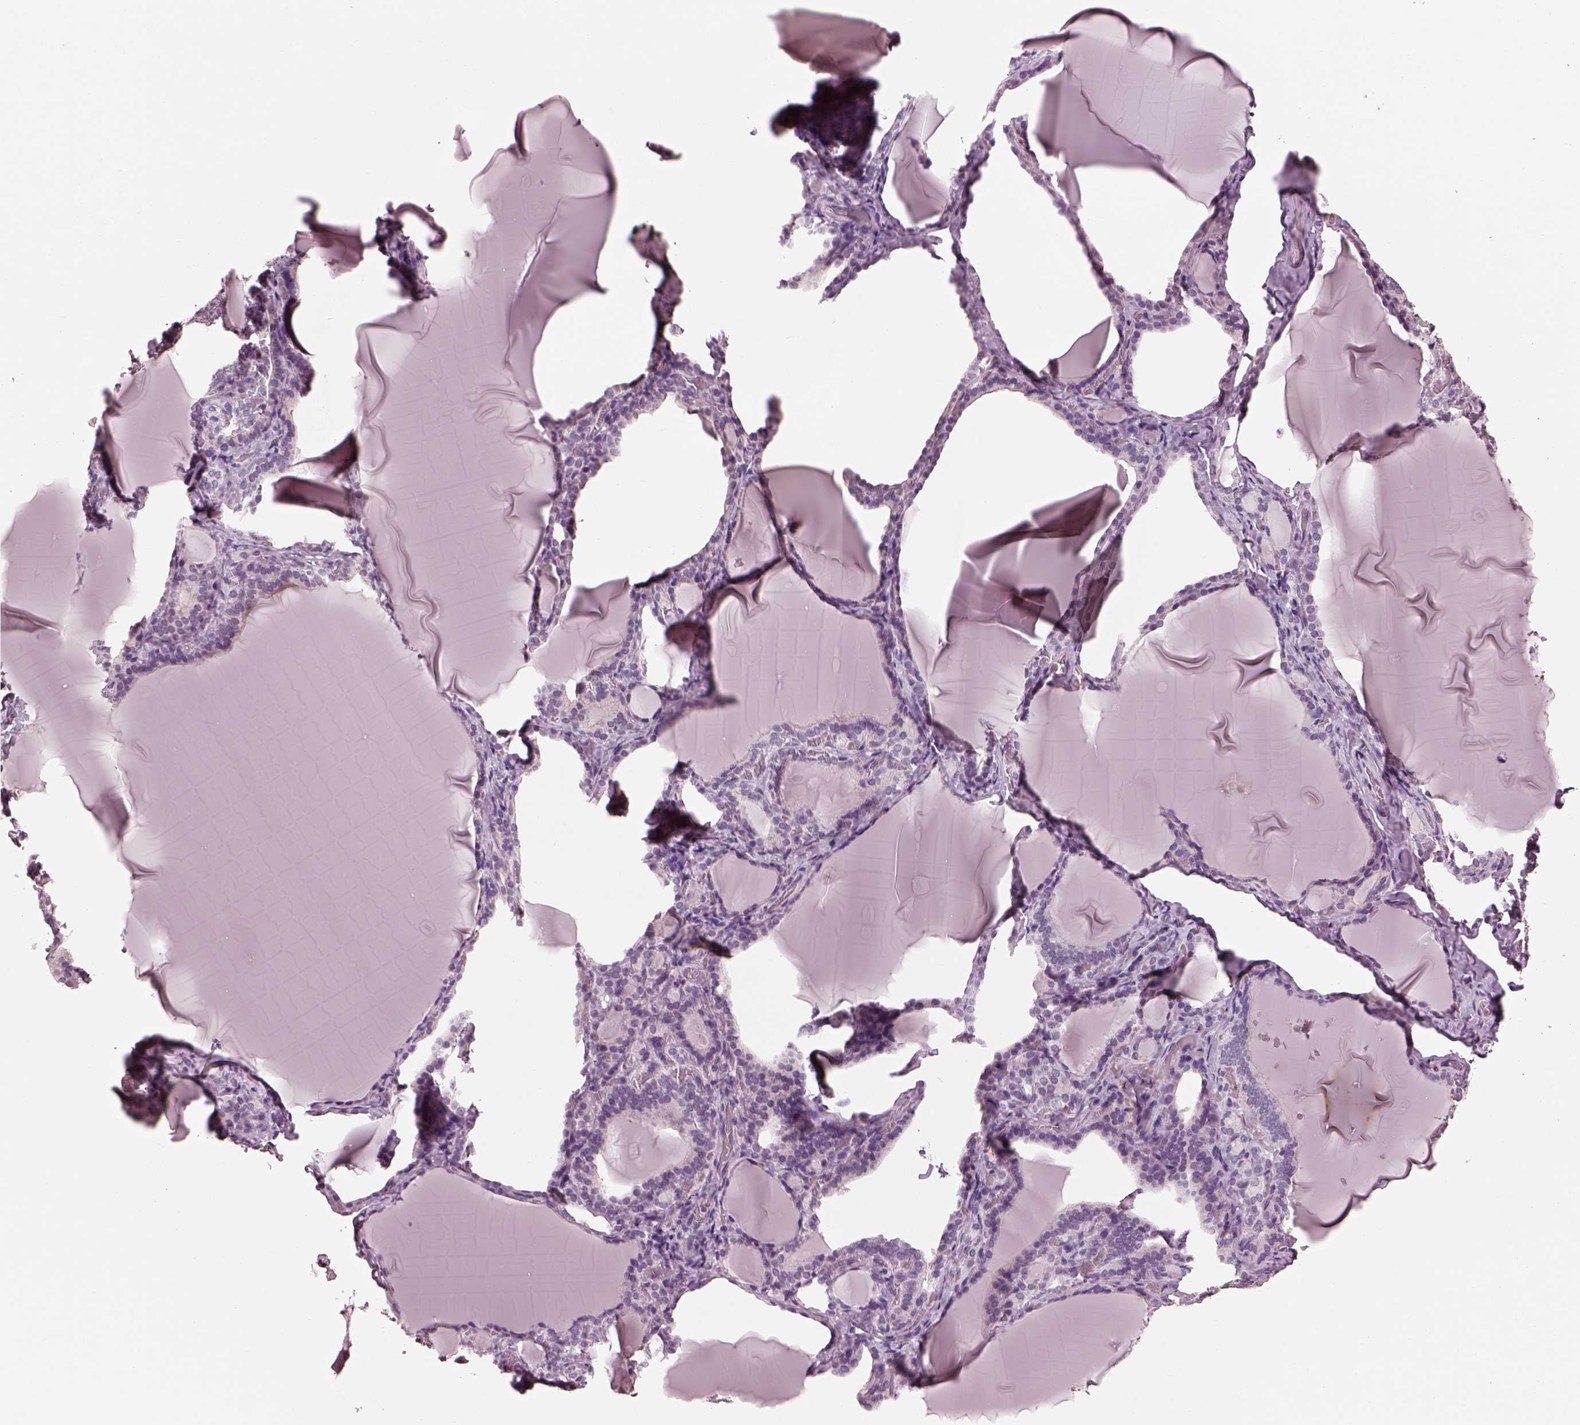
{"staining": {"intensity": "negative", "quantity": "none", "location": "none"}, "tissue": "thyroid gland", "cell_type": "Glandular cells", "image_type": "normal", "snomed": [{"axis": "morphology", "description": "Normal tissue, NOS"}, {"axis": "morphology", "description": "Hyperplasia, NOS"}, {"axis": "topography", "description": "Thyroid gland"}], "caption": "Unremarkable thyroid gland was stained to show a protein in brown. There is no significant staining in glandular cells. Brightfield microscopy of IHC stained with DAB (3,3'-diaminobenzidine) (brown) and hematoxylin (blue), captured at high magnification.", "gene": "TSKS", "patient": {"sex": "female", "age": 27}}